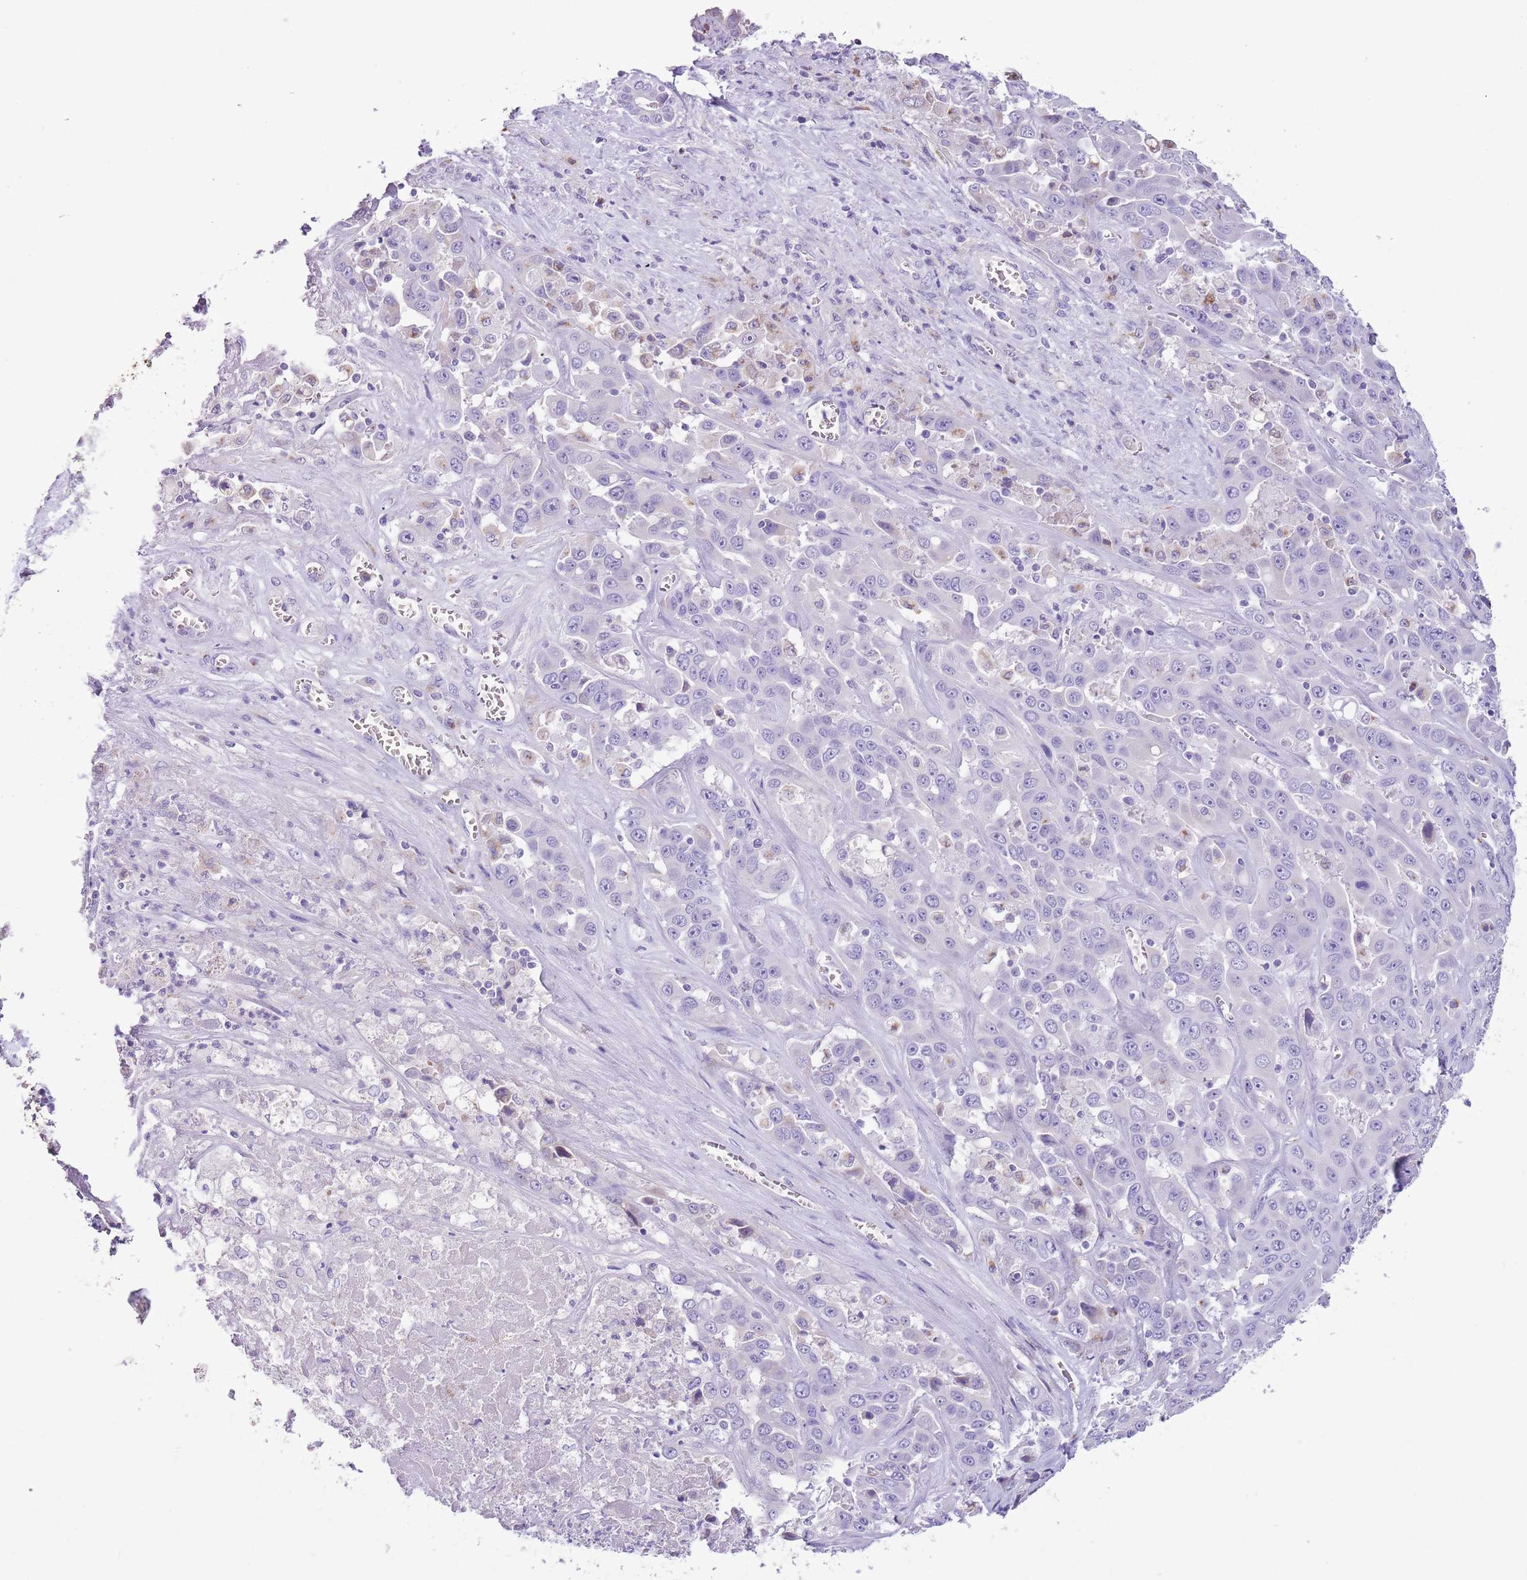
{"staining": {"intensity": "negative", "quantity": "none", "location": "none"}, "tissue": "liver cancer", "cell_type": "Tumor cells", "image_type": "cancer", "snomed": [{"axis": "morphology", "description": "Cholangiocarcinoma"}, {"axis": "topography", "description": "Liver"}], "caption": "Liver cancer stained for a protein using IHC demonstrates no staining tumor cells.", "gene": "ZNF697", "patient": {"sex": "female", "age": 52}}